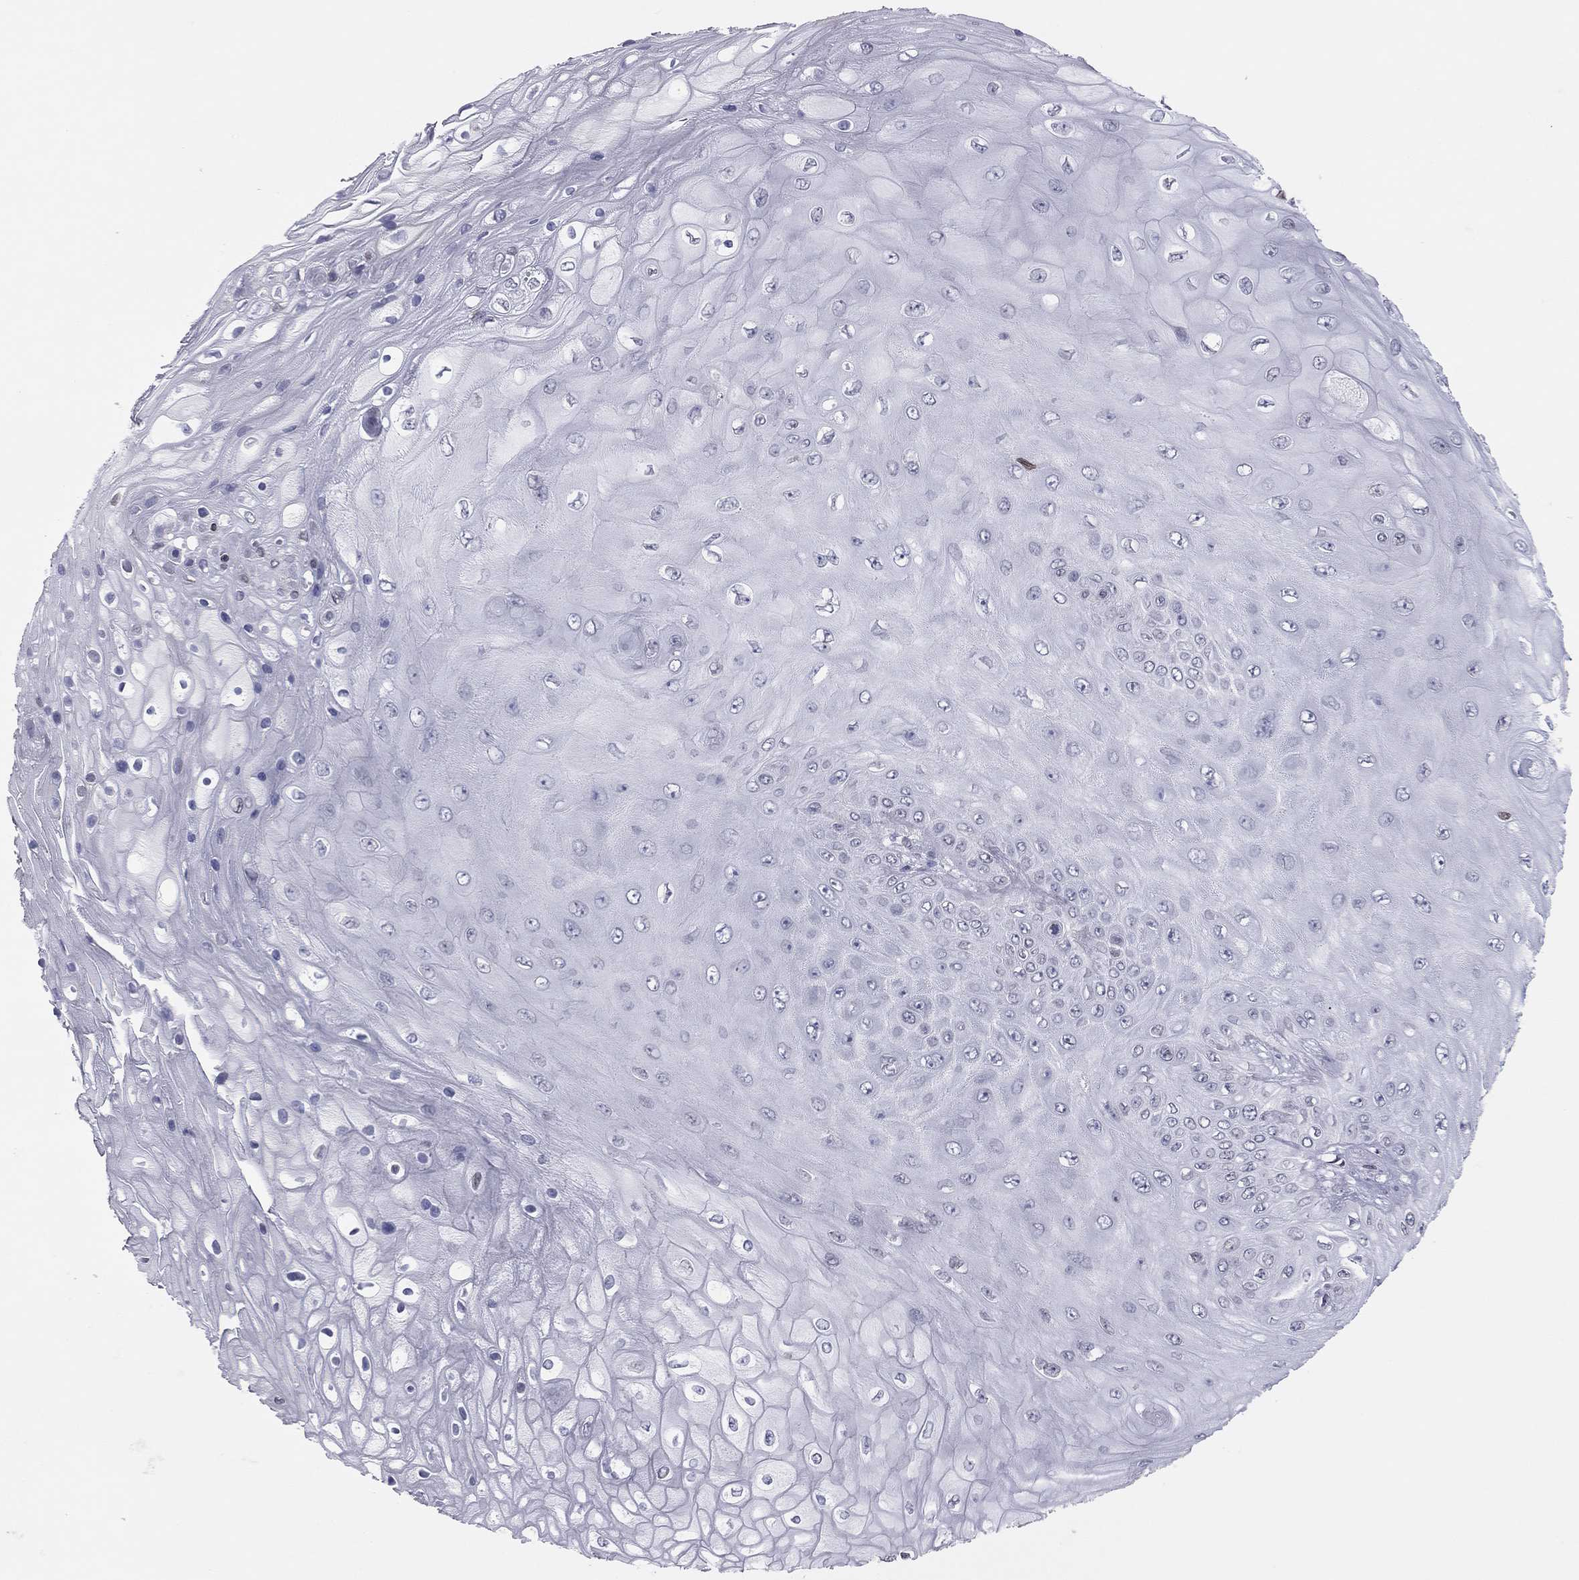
{"staining": {"intensity": "negative", "quantity": "none", "location": "none"}, "tissue": "skin cancer", "cell_type": "Tumor cells", "image_type": "cancer", "snomed": [{"axis": "morphology", "description": "Squamous cell carcinoma, NOS"}, {"axis": "topography", "description": "Skin"}], "caption": "Immunohistochemical staining of squamous cell carcinoma (skin) shows no significant expression in tumor cells.", "gene": "ESPL1", "patient": {"sex": "male", "age": 62}}